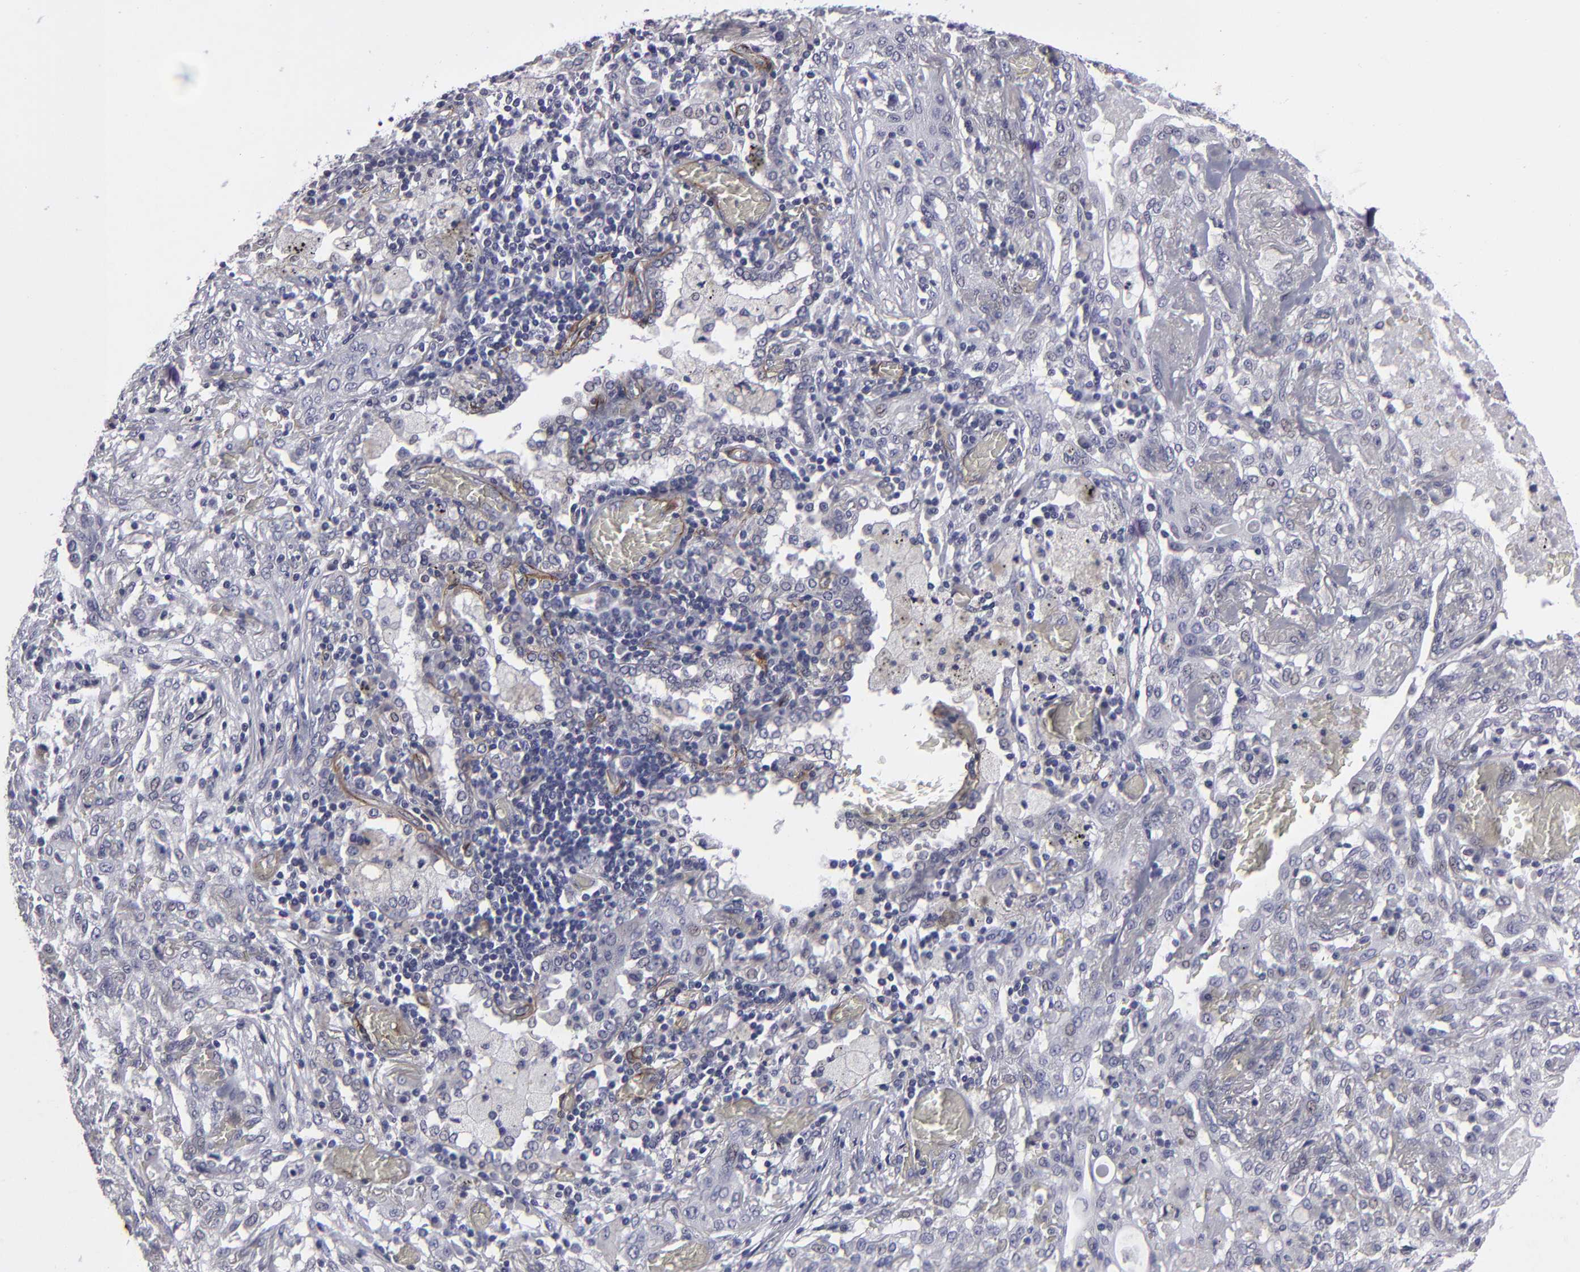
{"staining": {"intensity": "negative", "quantity": "none", "location": "none"}, "tissue": "lung cancer", "cell_type": "Tumor cells", "image_type": "cancer", "snomed": [{"axis": "morphology", "description": "Squamous cell carcinoma, NOS"}, {"axis": "topography", "description": "Lung"}], "caption": "Human squamous cell carcinoma (lung) stained for a protein using IHC shows no expression in tumor cells.", "gene": "ZNF175", "patient": {"sex": "female", "age": 47}}